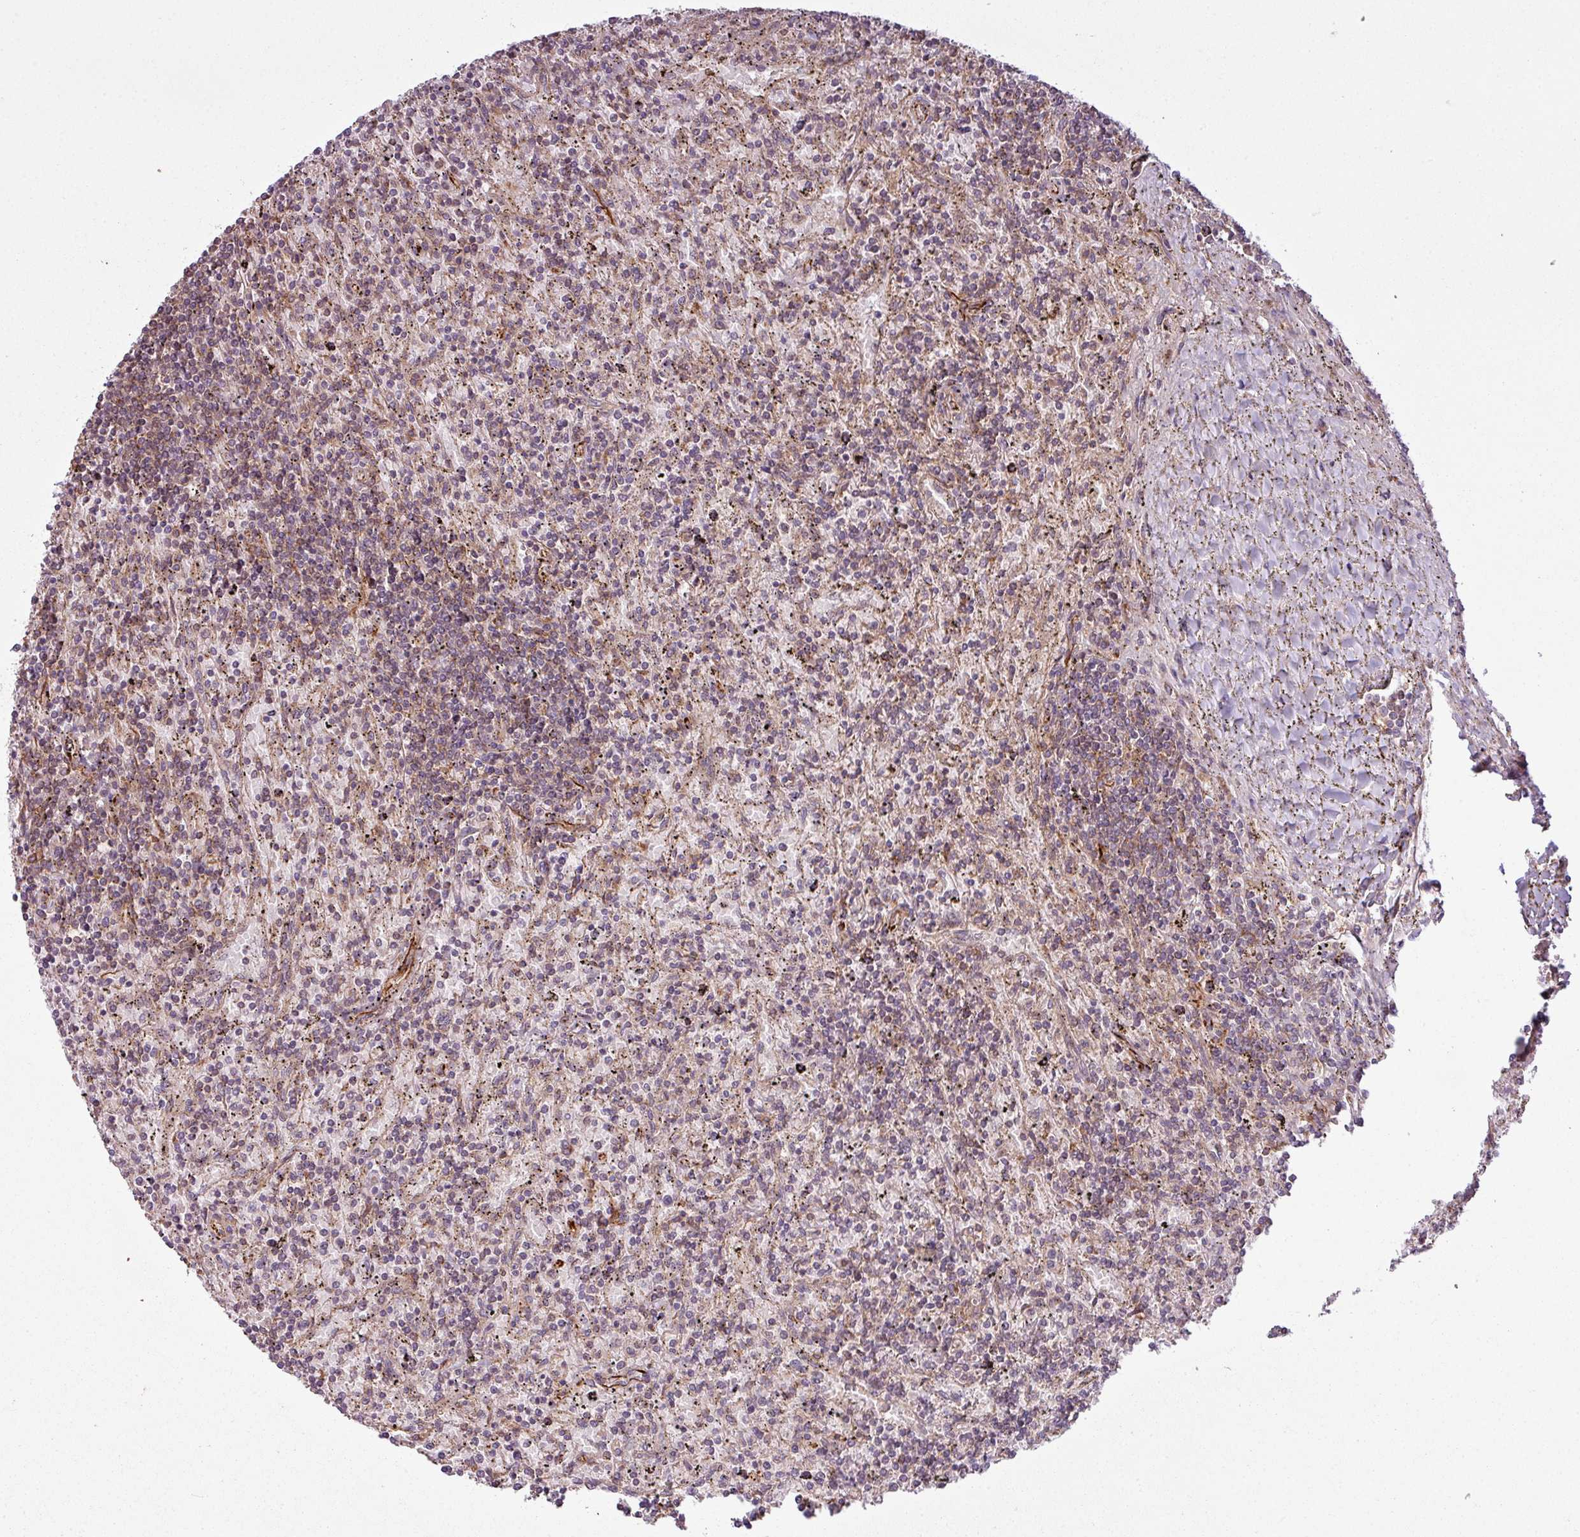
{"staining": {"intensity": "weak", "quantity": "<25%", "location": "cytoplasmic/membranous"}, "tissue": "lymphoma", "cell_type": "Tumor cells", "image_type": "cancer", "snomed": [{"axis": "morphology", "description": "Malignant lymphoma, non-Hodgkin's type, Low grade"}, {"axis": "topography", "description": "Spleen"}], "caption": "Tumor cells show no significant expression in low-grade malignant lymphoma, non-Hodgkin's type.", "gene": "ZC2HC1C", "patient": {"sex": "male", "age": 76}}